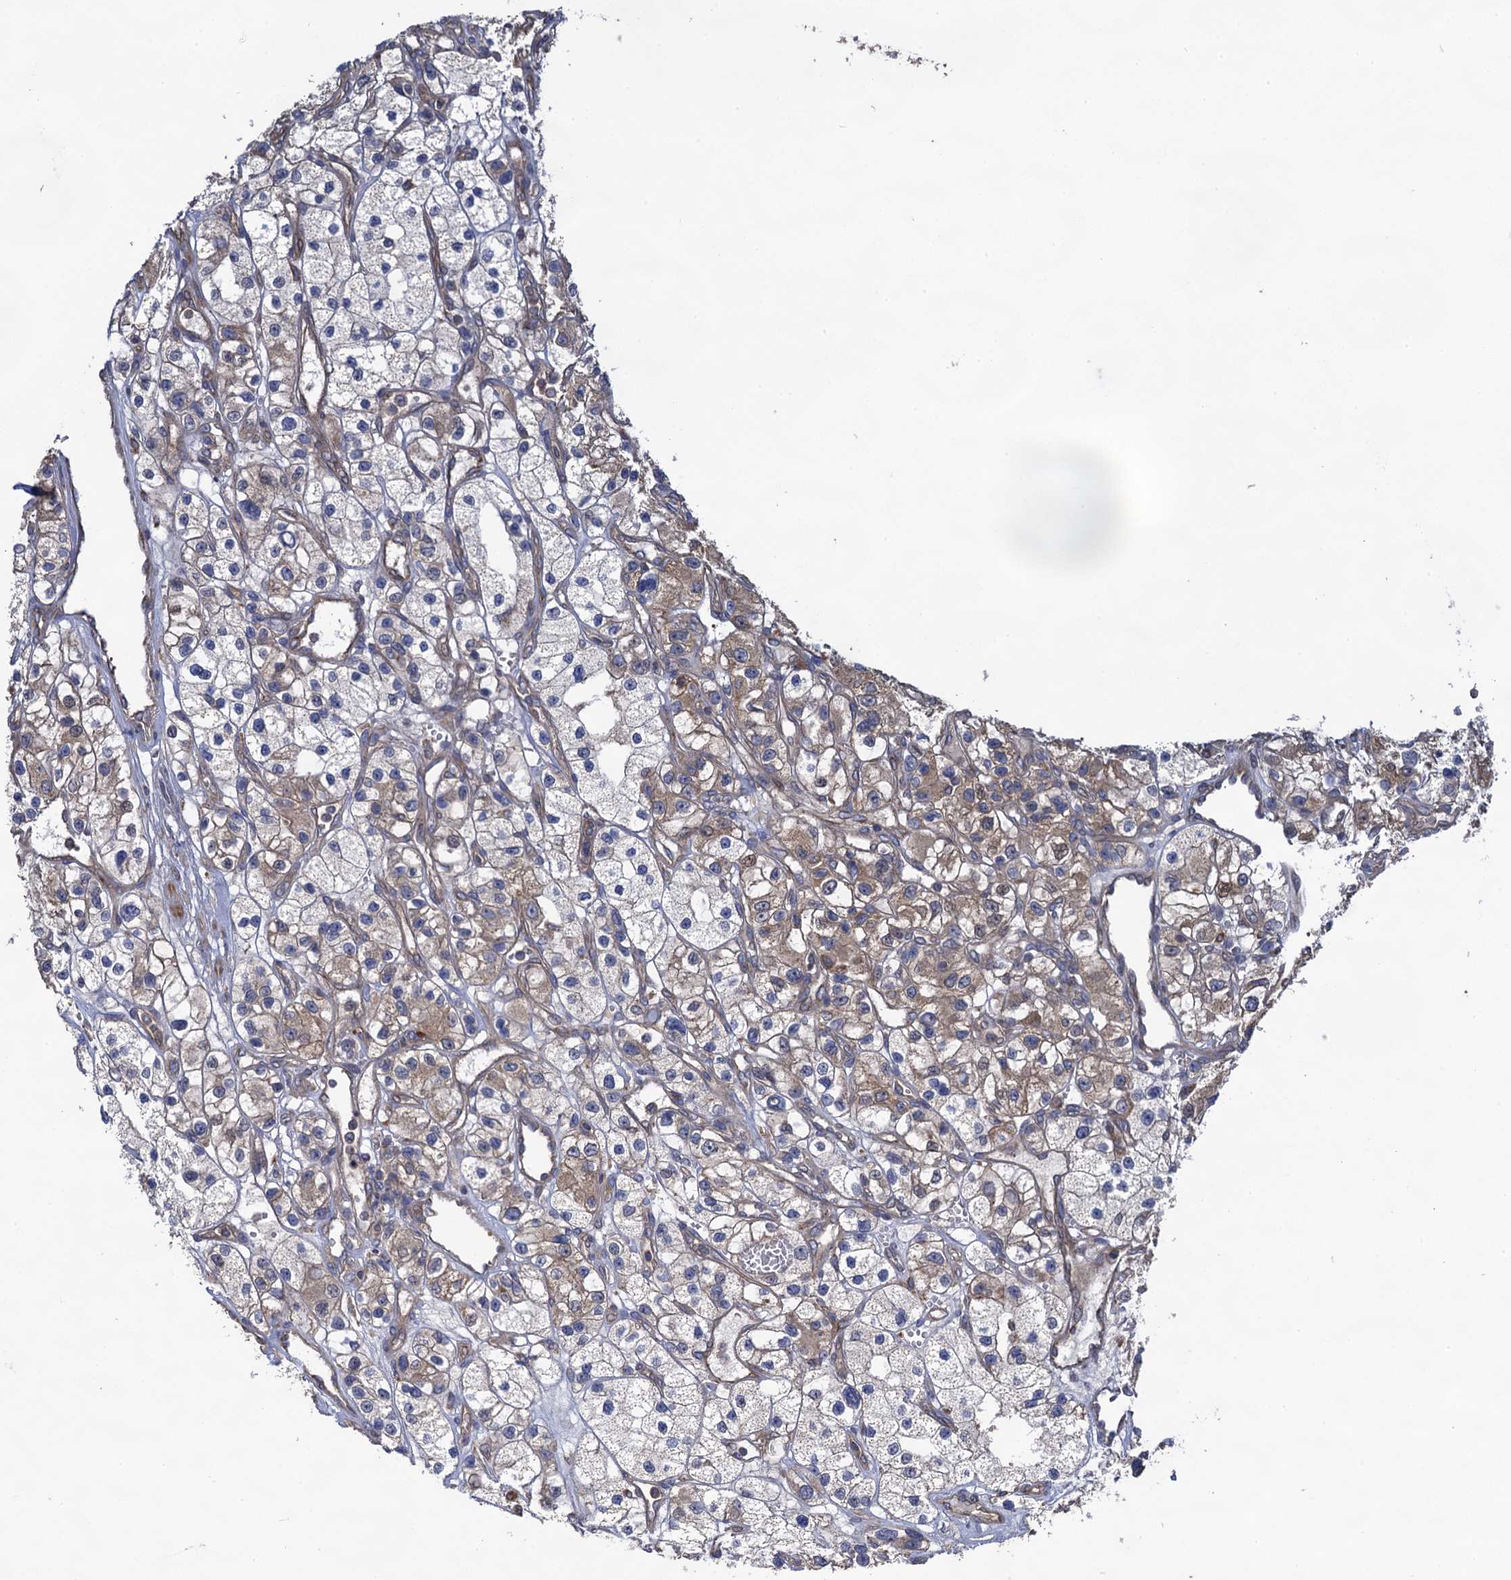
{"staining": {"intensity": "moderate", "quantity": "<25%", "location": "cytoplasmic/membranous"}, "tissue": "renal cancer", "cell_type": "Tumor cells", "image_type": "cancer", "snomed": [{"axis": "morphology", "description": "Adenocarcinoma, NOS"}, {"axis": "topography", "description": "Kidney"}], "caption": "Adenocarcinoma (renal) stained with DAB IHC exhibits low levels of moderate cytoplasmic/membranous expression in approximately <25% of tumor cells.", "gene": "WDR88", "patient": {"sex": "female", "age": 57}}